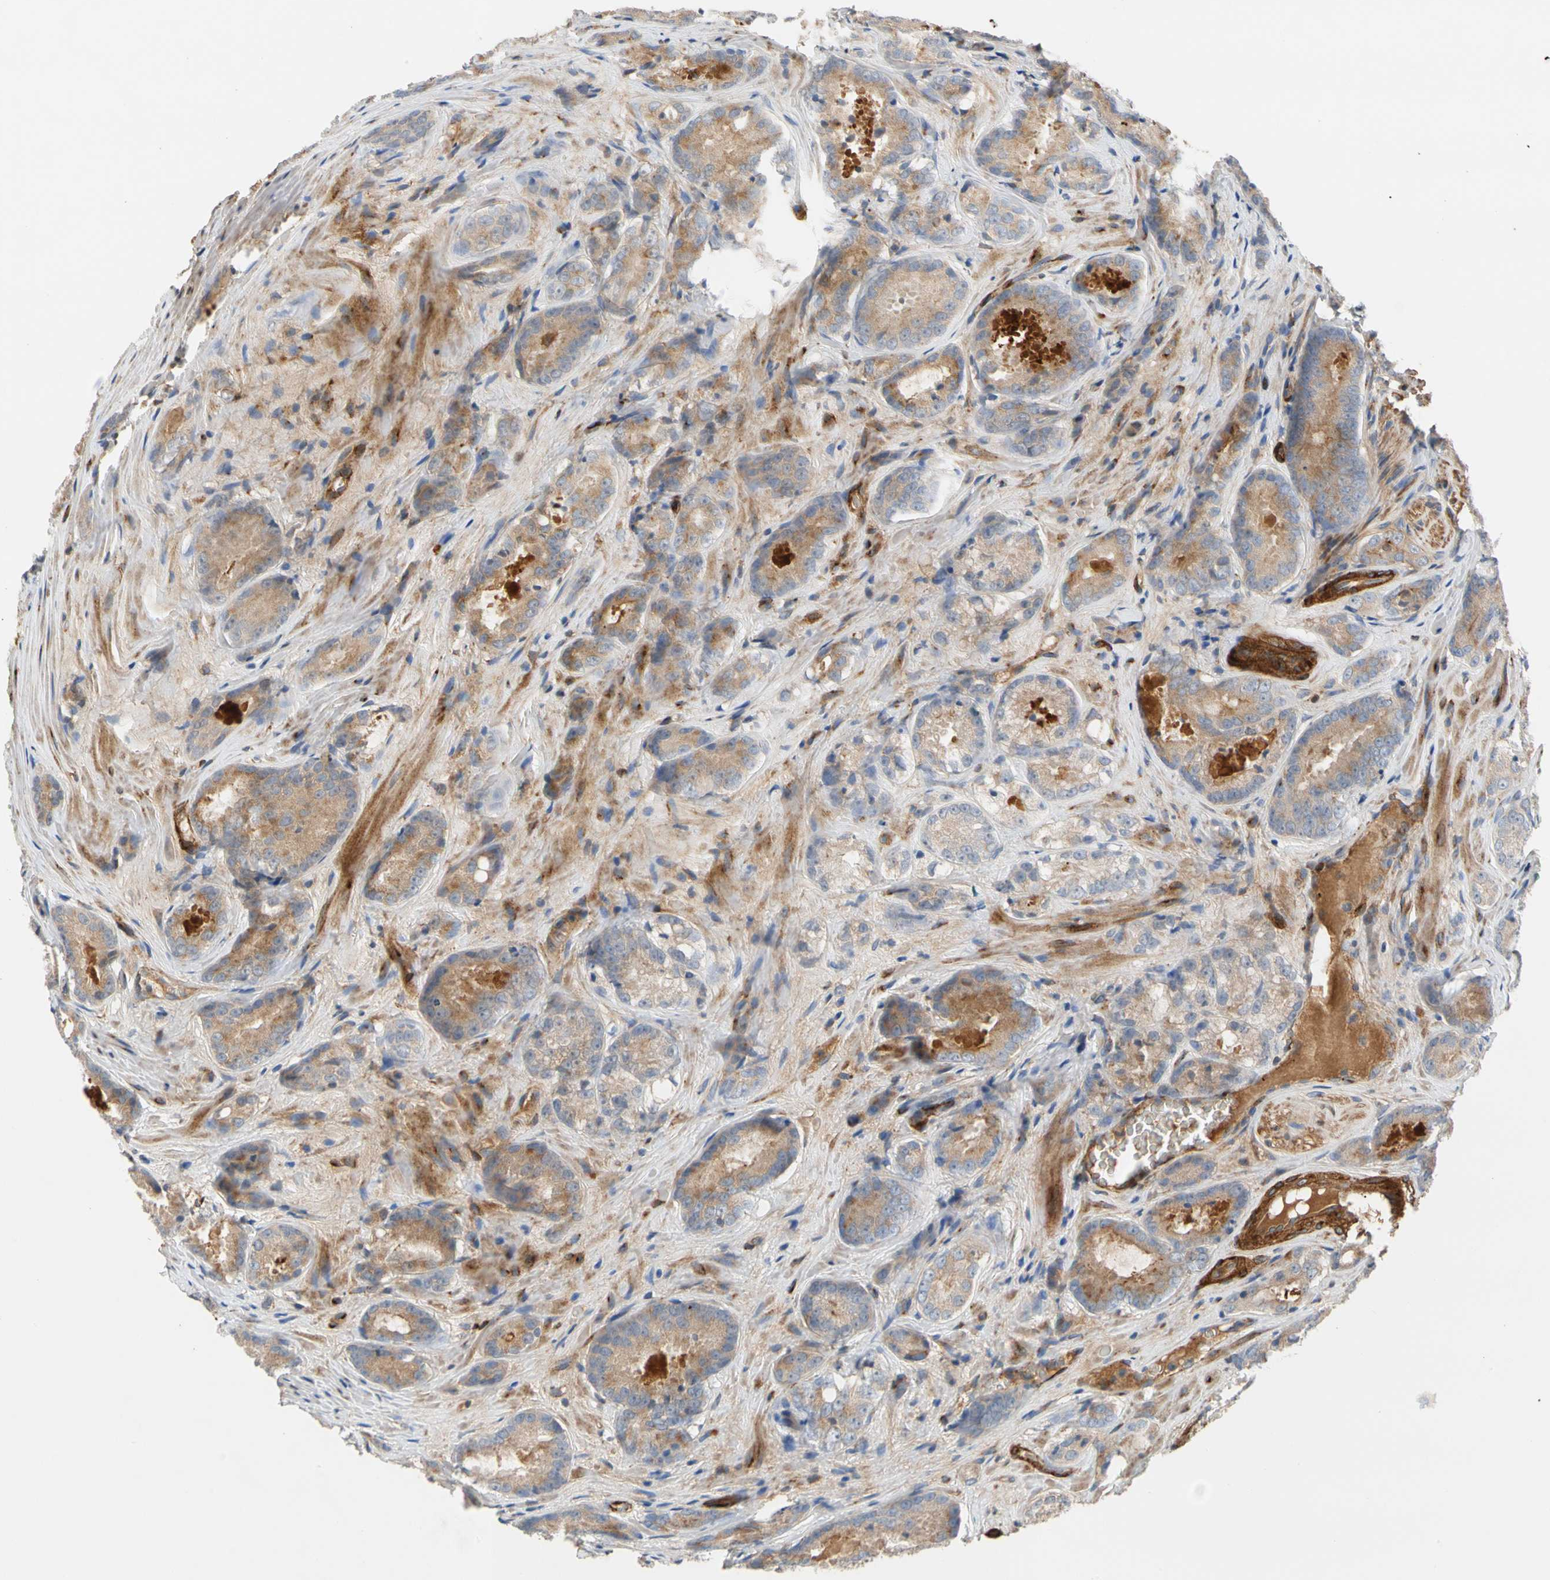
{"staining": {"intensity": "moderate", "quantity": "25%-75%", "location": "cytoplasmic/membranous"}, "tissue": "prostate cancer", "cell_type": "Tumor cells", "image_type": "cancer", "snomed": [{"axis": "morphology", "description": "Adenocarcinoma, High grade"}, {"axis": "topography", "description": "Prostate"}], "caption": "Immunohistochemical staining of human prostate adenocarcinoma (high-grade) demonstrates medium levels of moderate cytoplasmic/membranous positivity in about 25%-75% of tumor cells.", "gene": "ENTREP3", "patient": {"sex": "male", "age": 64}}